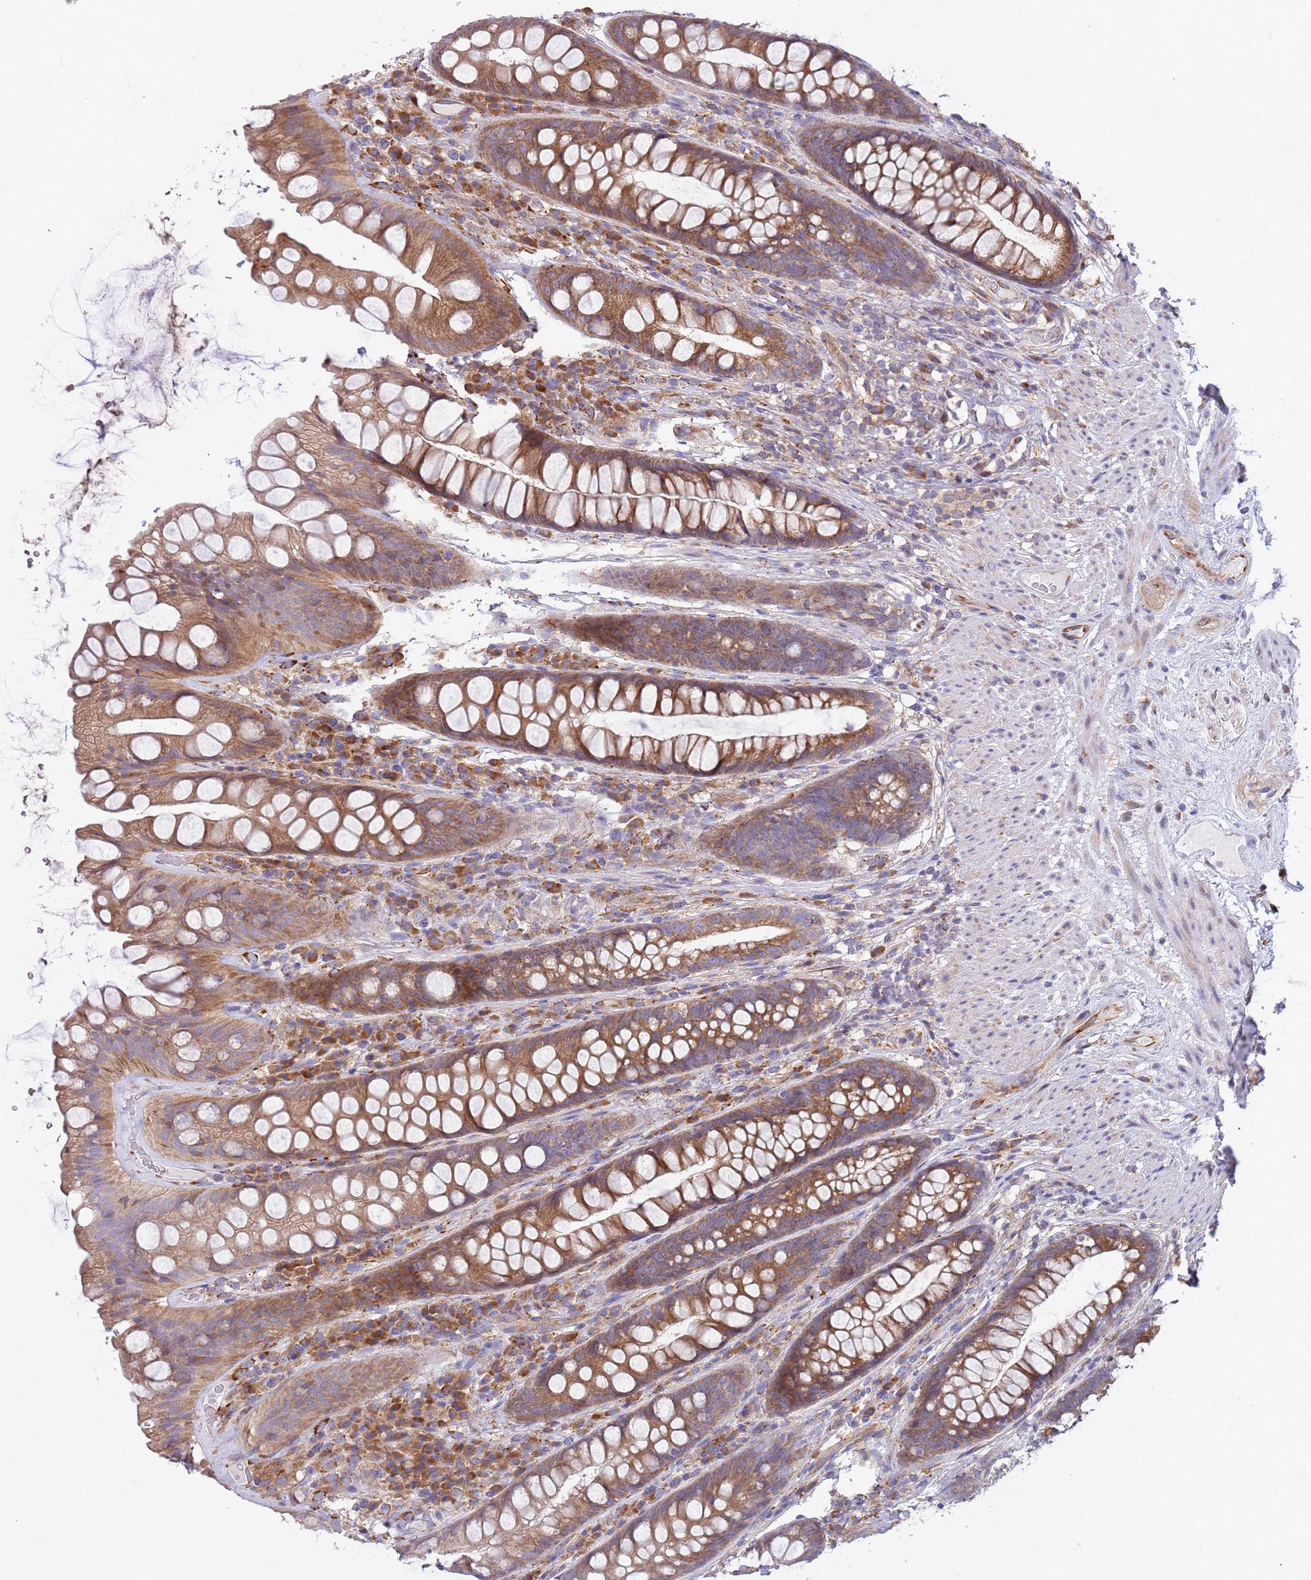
{"staining": {"intensity": "moderate", "quantity": ">75%", "location": "cytoplasmic/membranous"}, "tissue": "rectum", "cell_type": "Glandular cells", "image_type": "normal", "snomed": [{"axis": "morphology", "description": "Normal tissue, NOS"}, {"axis": "topography", "description": "Rectum"}], "caption": "Human rectum stained with a brown dye exhibits moderate cytoplasmic/membranous positive expression in about >75% of glandular cells.", "gene": "ARMCX6", "patient": {"sex": "male", "age": 74}}